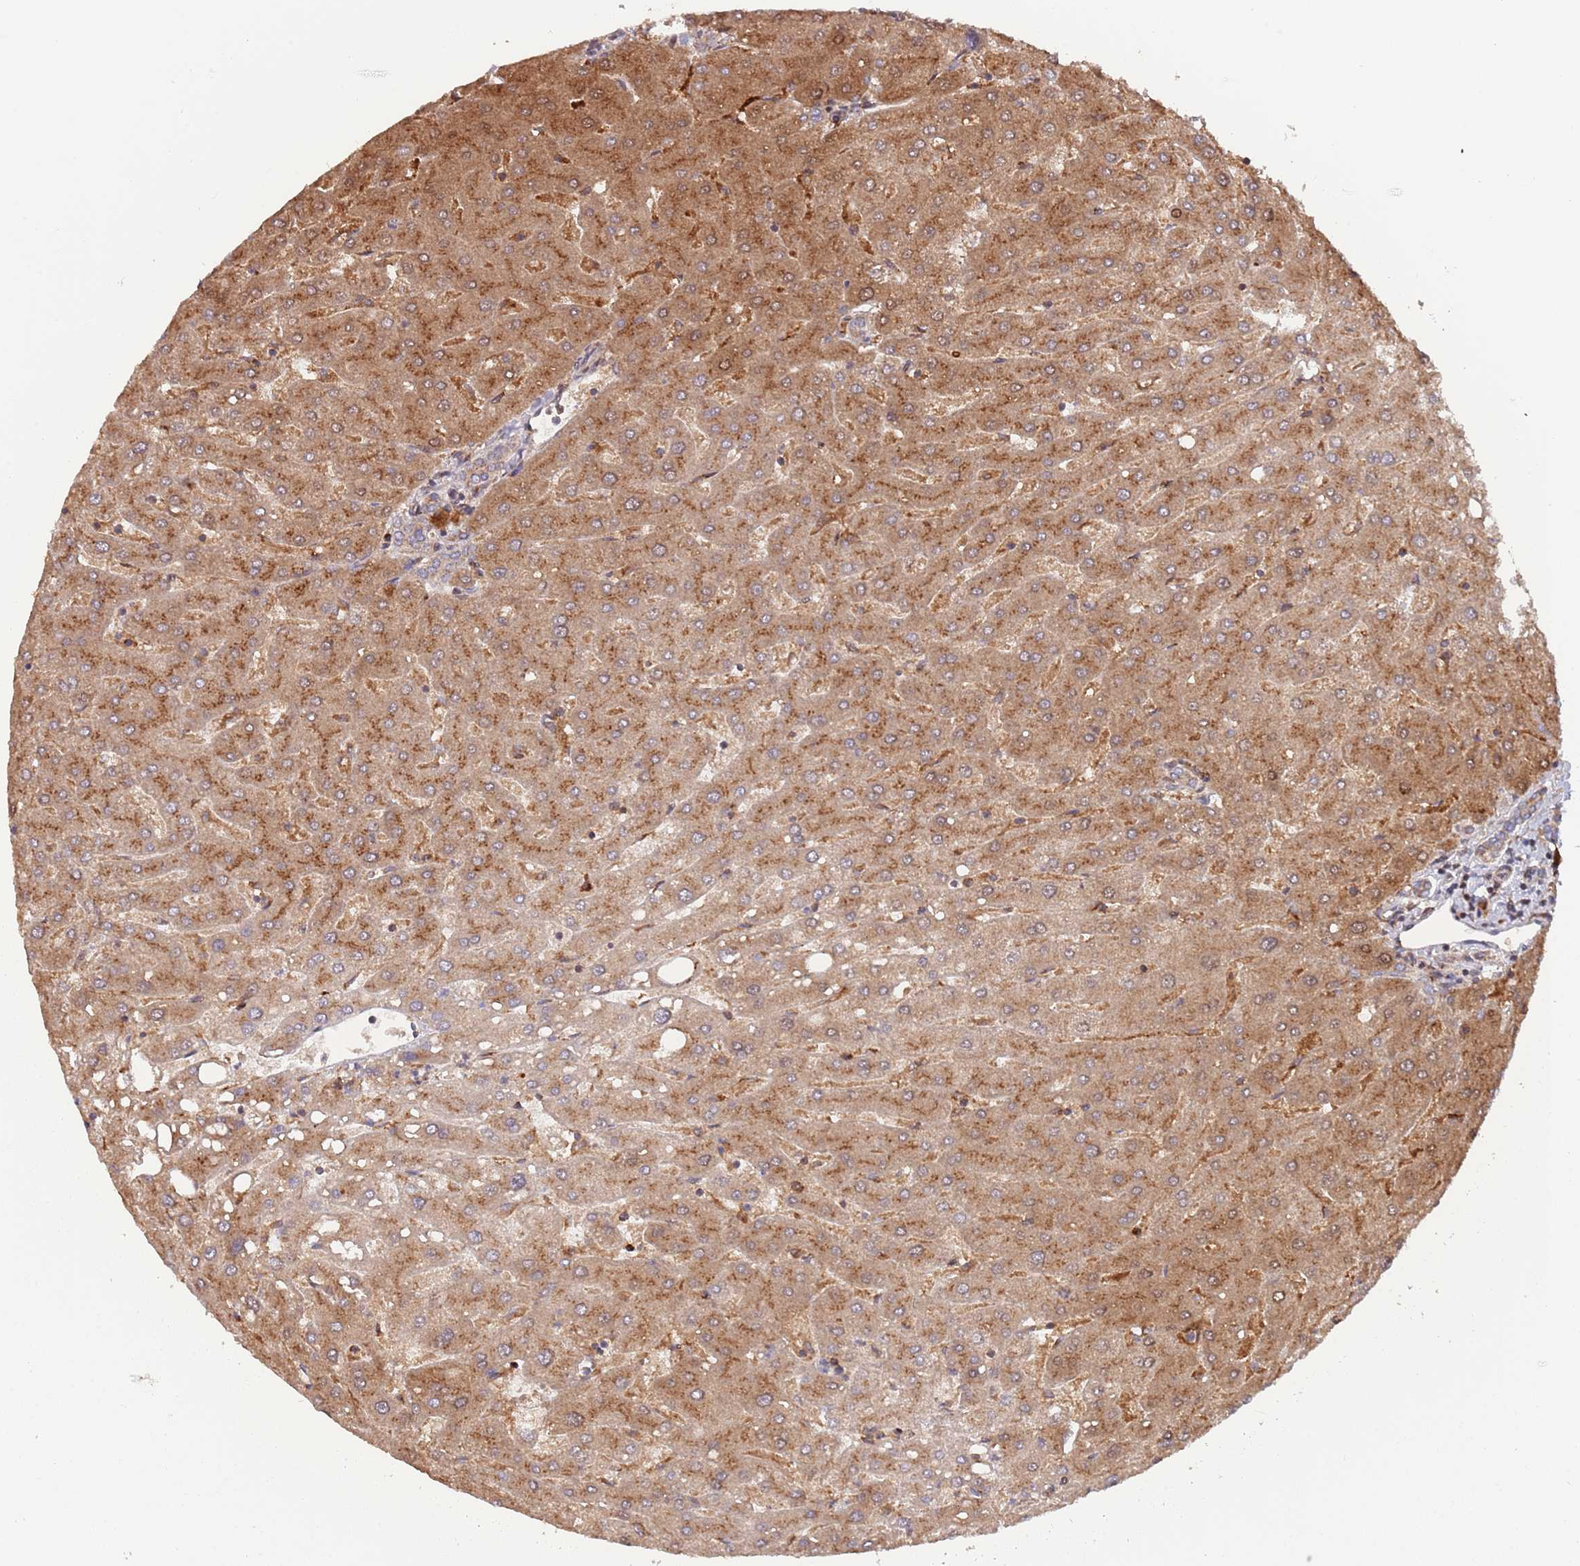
{"staining": {"intensity": "weak", "quantity": ">75%", "location": "cytoplasmic/membranous"}, "tissue": "liver", "cell_type": "Cholangiocytes", "image_type": "normal", "snomed": [{"axis": "morphology", "description": "Normal tissue, NOS"}, {"axis": "topography", "description": "Liver"}], "caption": "Brown immunohistochemical staining in normal liver displays weak cytoplasmic/membranous staining in about >75% of cholangiocytes.", "gene": "BTBD7", "patient": {"sex": "male", "age": 67}}